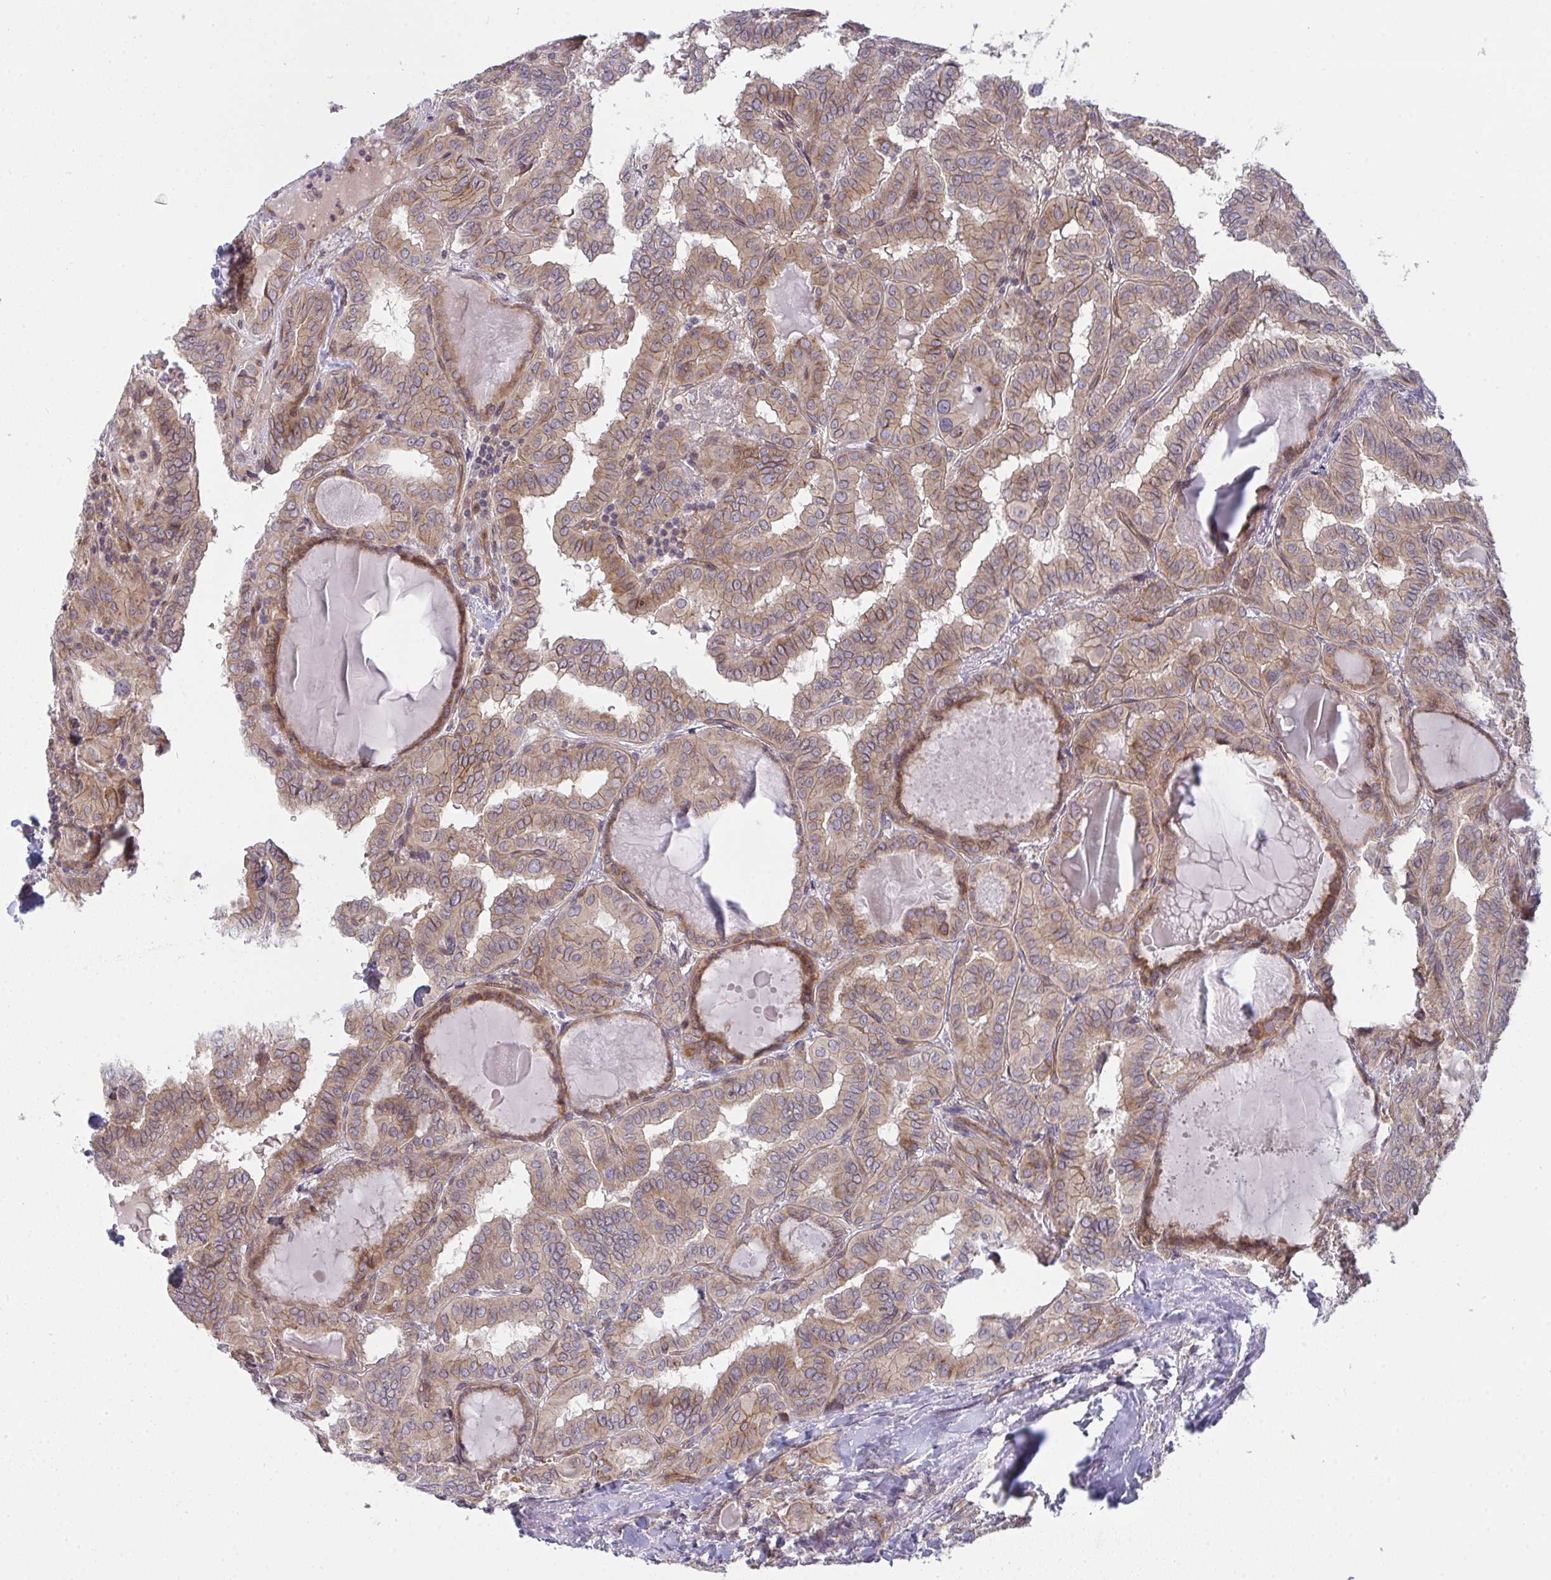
{"staining": {"intensity": "moderate", "quantity": ">75%", "location": "cytoplasmic/membranous"}, "tissue": "thyroid cancer", "cell_type": "Tumor cells", "image_type": "cancer", "snomed": [{"axis": "morphology", "description": "Papillary adenocarcinoma, NOS"}, {"axis": "topography", "description": "Thyroid gland"}], "caption": "Moderate cytoplasmic/membranous protein staining is present in about >75% of tumor cells in papillary adenocarcinoma (thyroid).", "gene": "CASP9", "patient": {"sex": "female", "age": 46}}